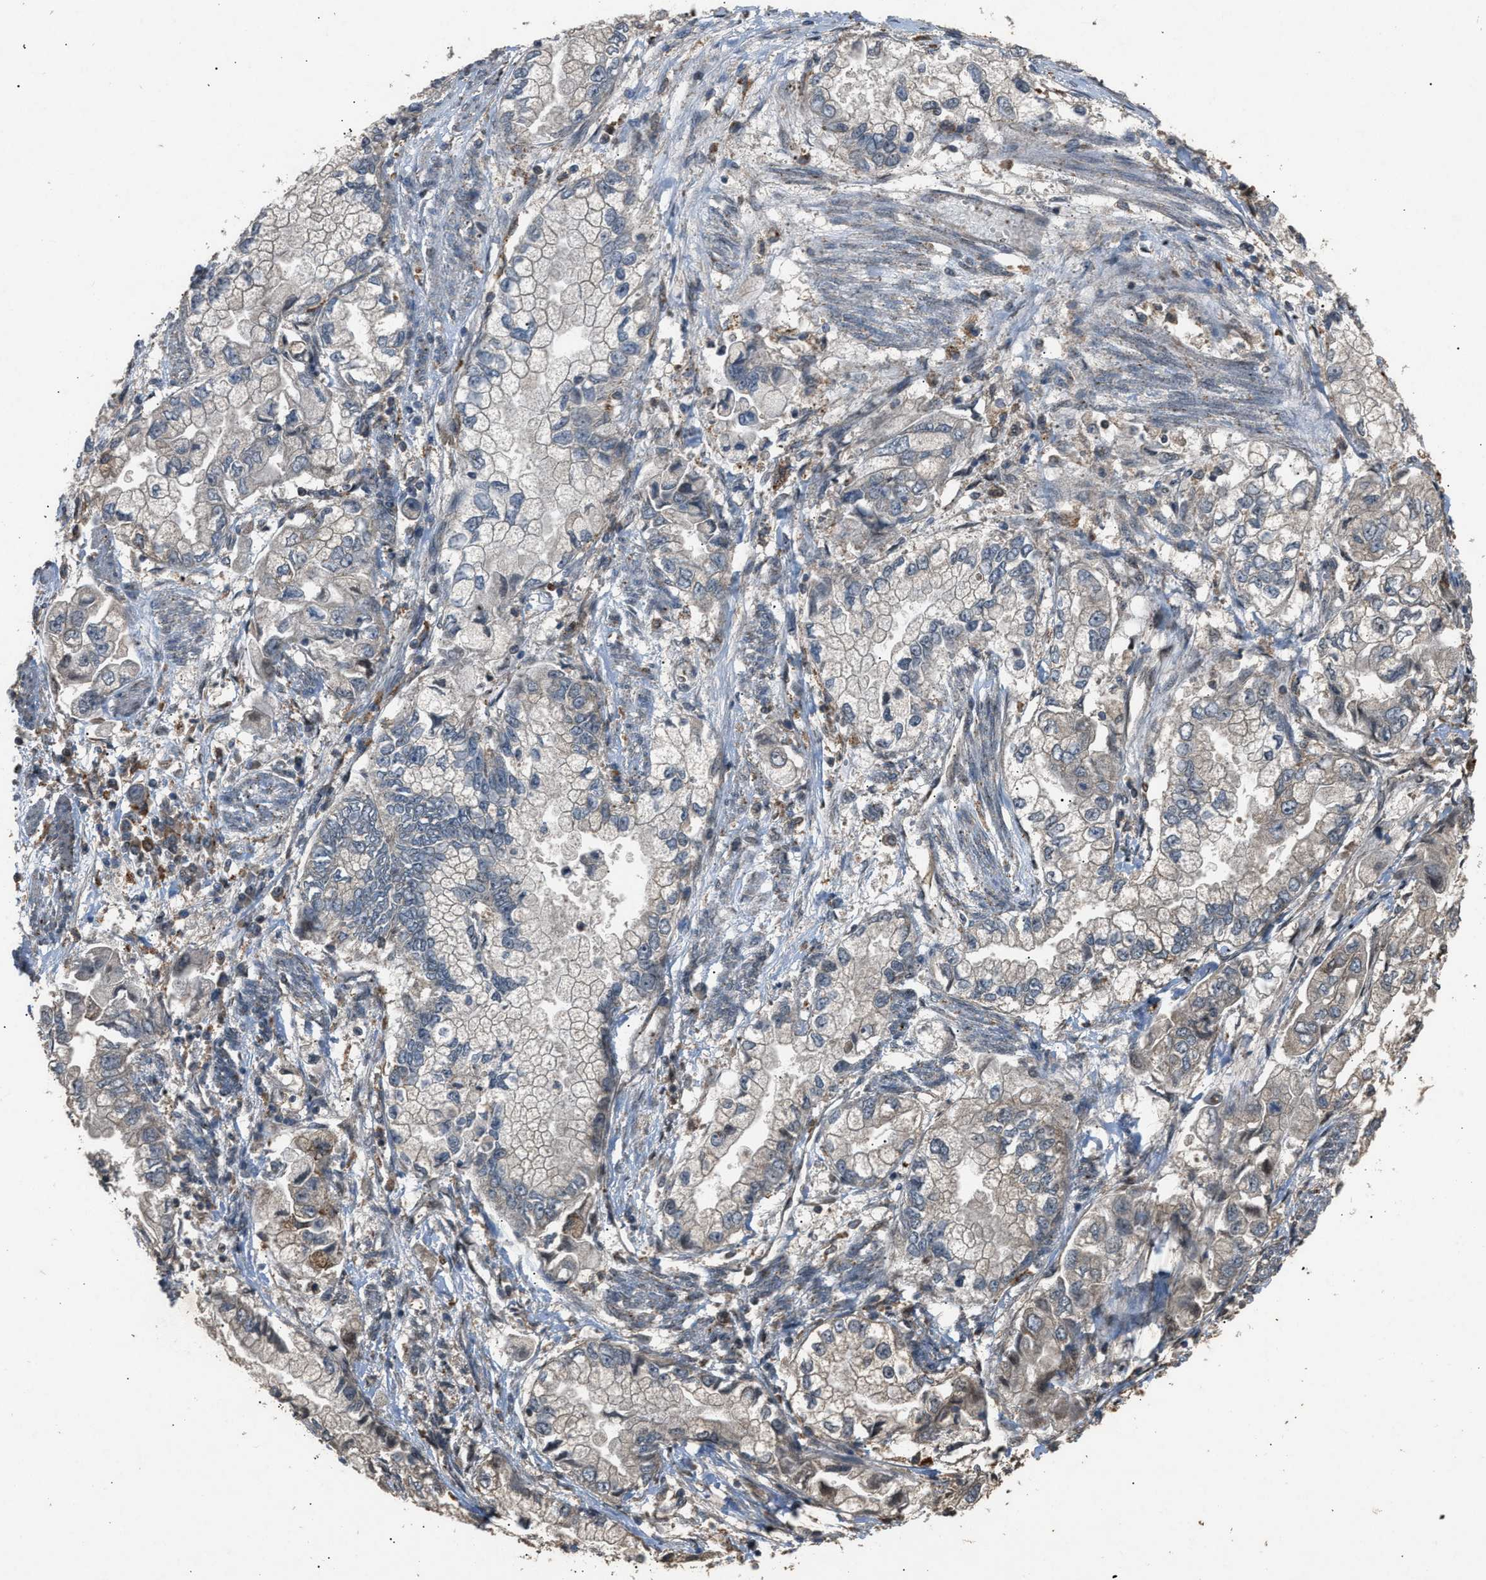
{"staining": {"intensity": "weak", "quantity": "<25%", "location": "cytoplasmic/membranous"}, "tissue": "stomach cancer", "cell_type": "Tumor cells", "image_type": "cancer", "snomed": [{"axis": "morphology", "description": "Normal tissue, NOS"}, {"axis": "morphology", "description": "Adenocarcinoma, NOS"}, {"axis": "topography", "description": "Stomach"}], "caption": "High power microscopy histopathology image of an immunohistochemistry photomicrograph of adenocarcinoma (stomach), revealing no significant positivity in tumor cells.", "gene": "PSMD1", "patient": {"sex": "male", "age": 62}}